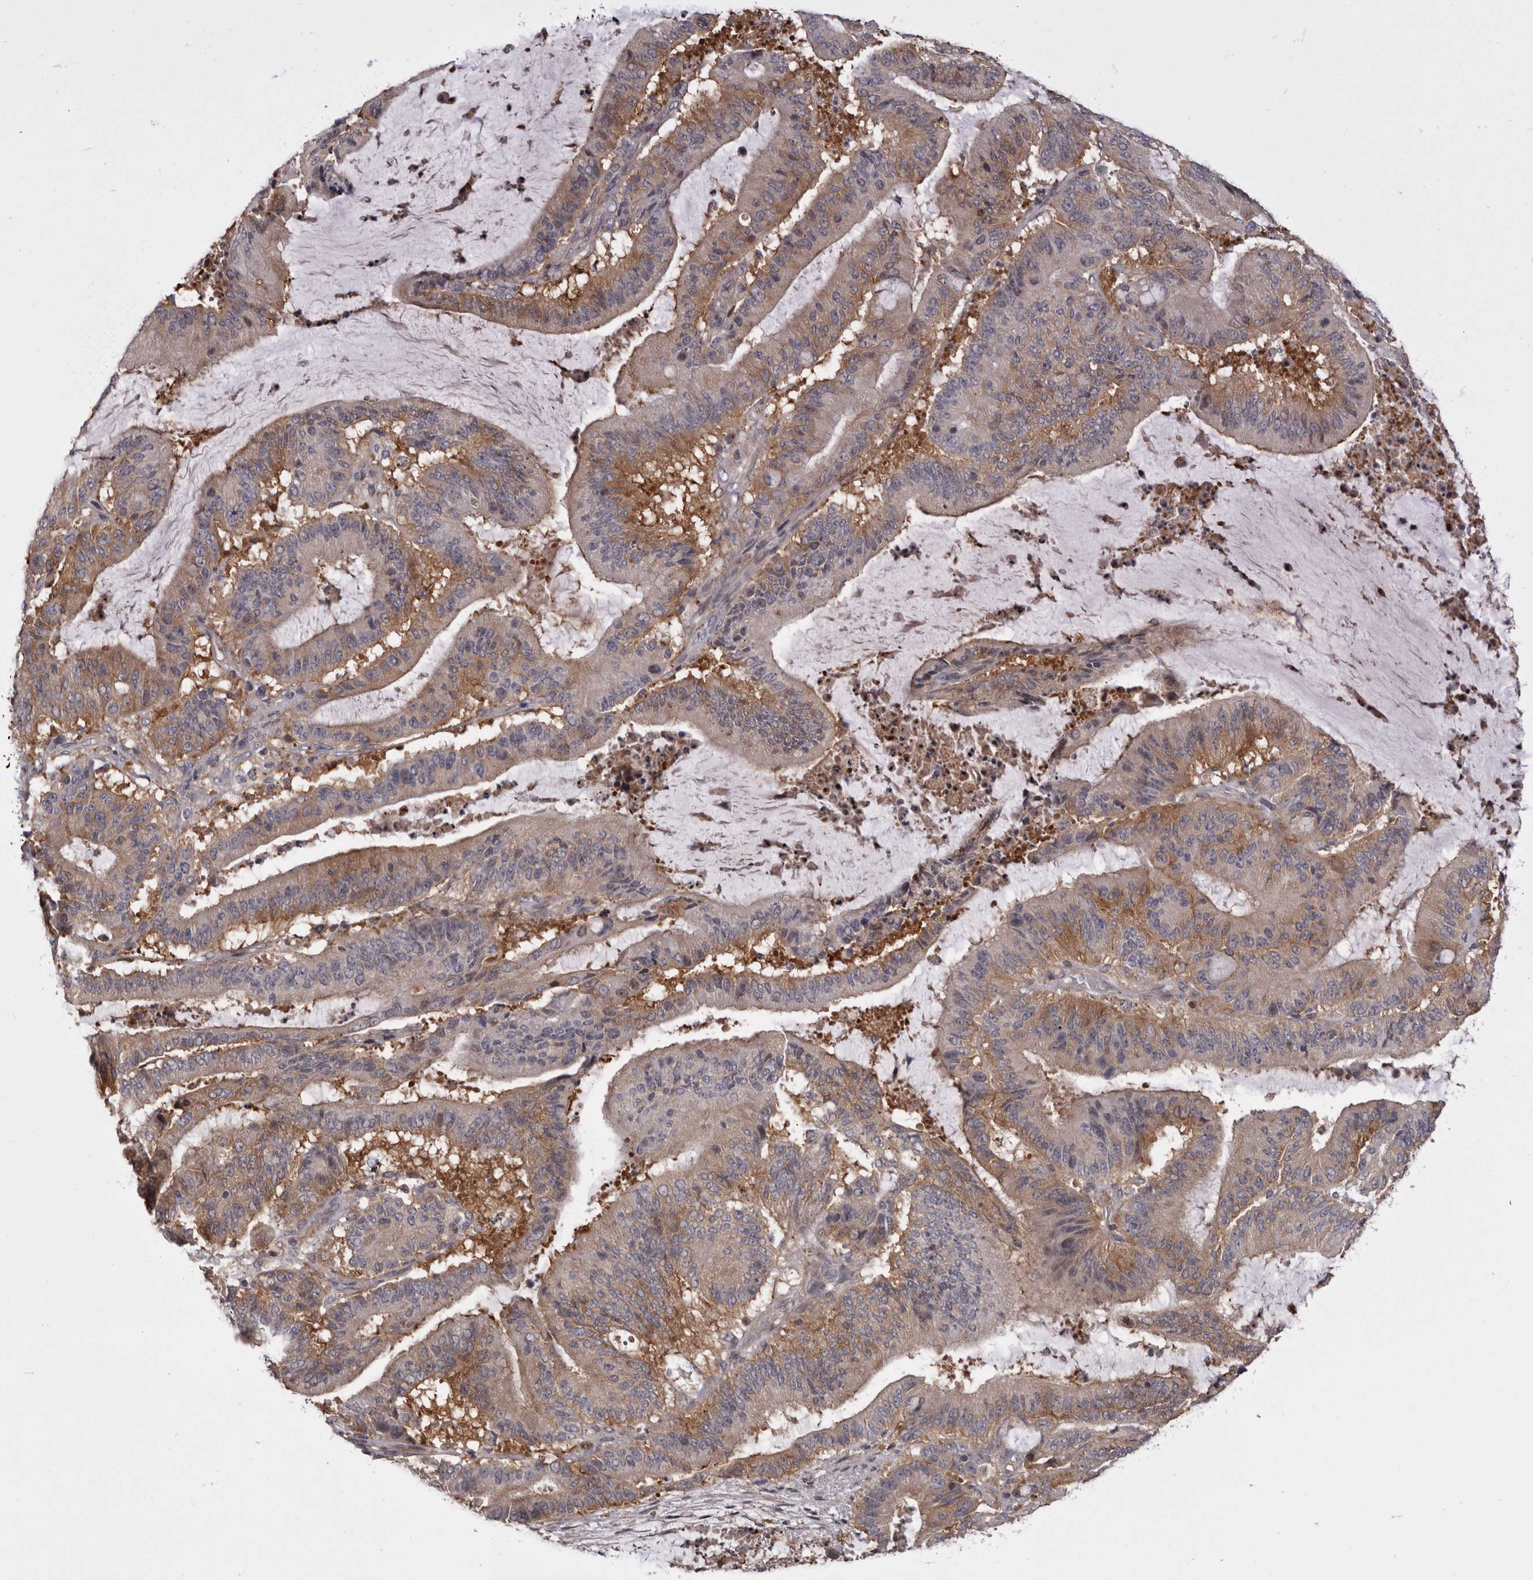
{"staining": {"intensity": "weak", "quantity": "25%-75%", "location": "cytoplasmic/membranous"}, "tissue": "liver cancer", "cell_type": "Tumor cells", "image_type": "cancer", "snomed": [{"axis": "morphology", "description": "Normal tissue, NOS"}, {"axis": "morphology", "description": "Cholangiocarcinoma"}, {"axis": "topography", "description": "Liver"}, {"axis": "topography", "description": "Peripheral nerve tissue"}], "caption": "A low amount of weak cytoplasmic/membranous expression is appreciated in approximately 25%-75% of tumor cells in liver cancer (cholangiocarcinoma) tissue. (DAB (3,3'-diaminobenzidine) = brown stain, brightfield microscopy at high magnification).", "gene": "FGFR4", "patient": {"sex": "female", "age": 73}}